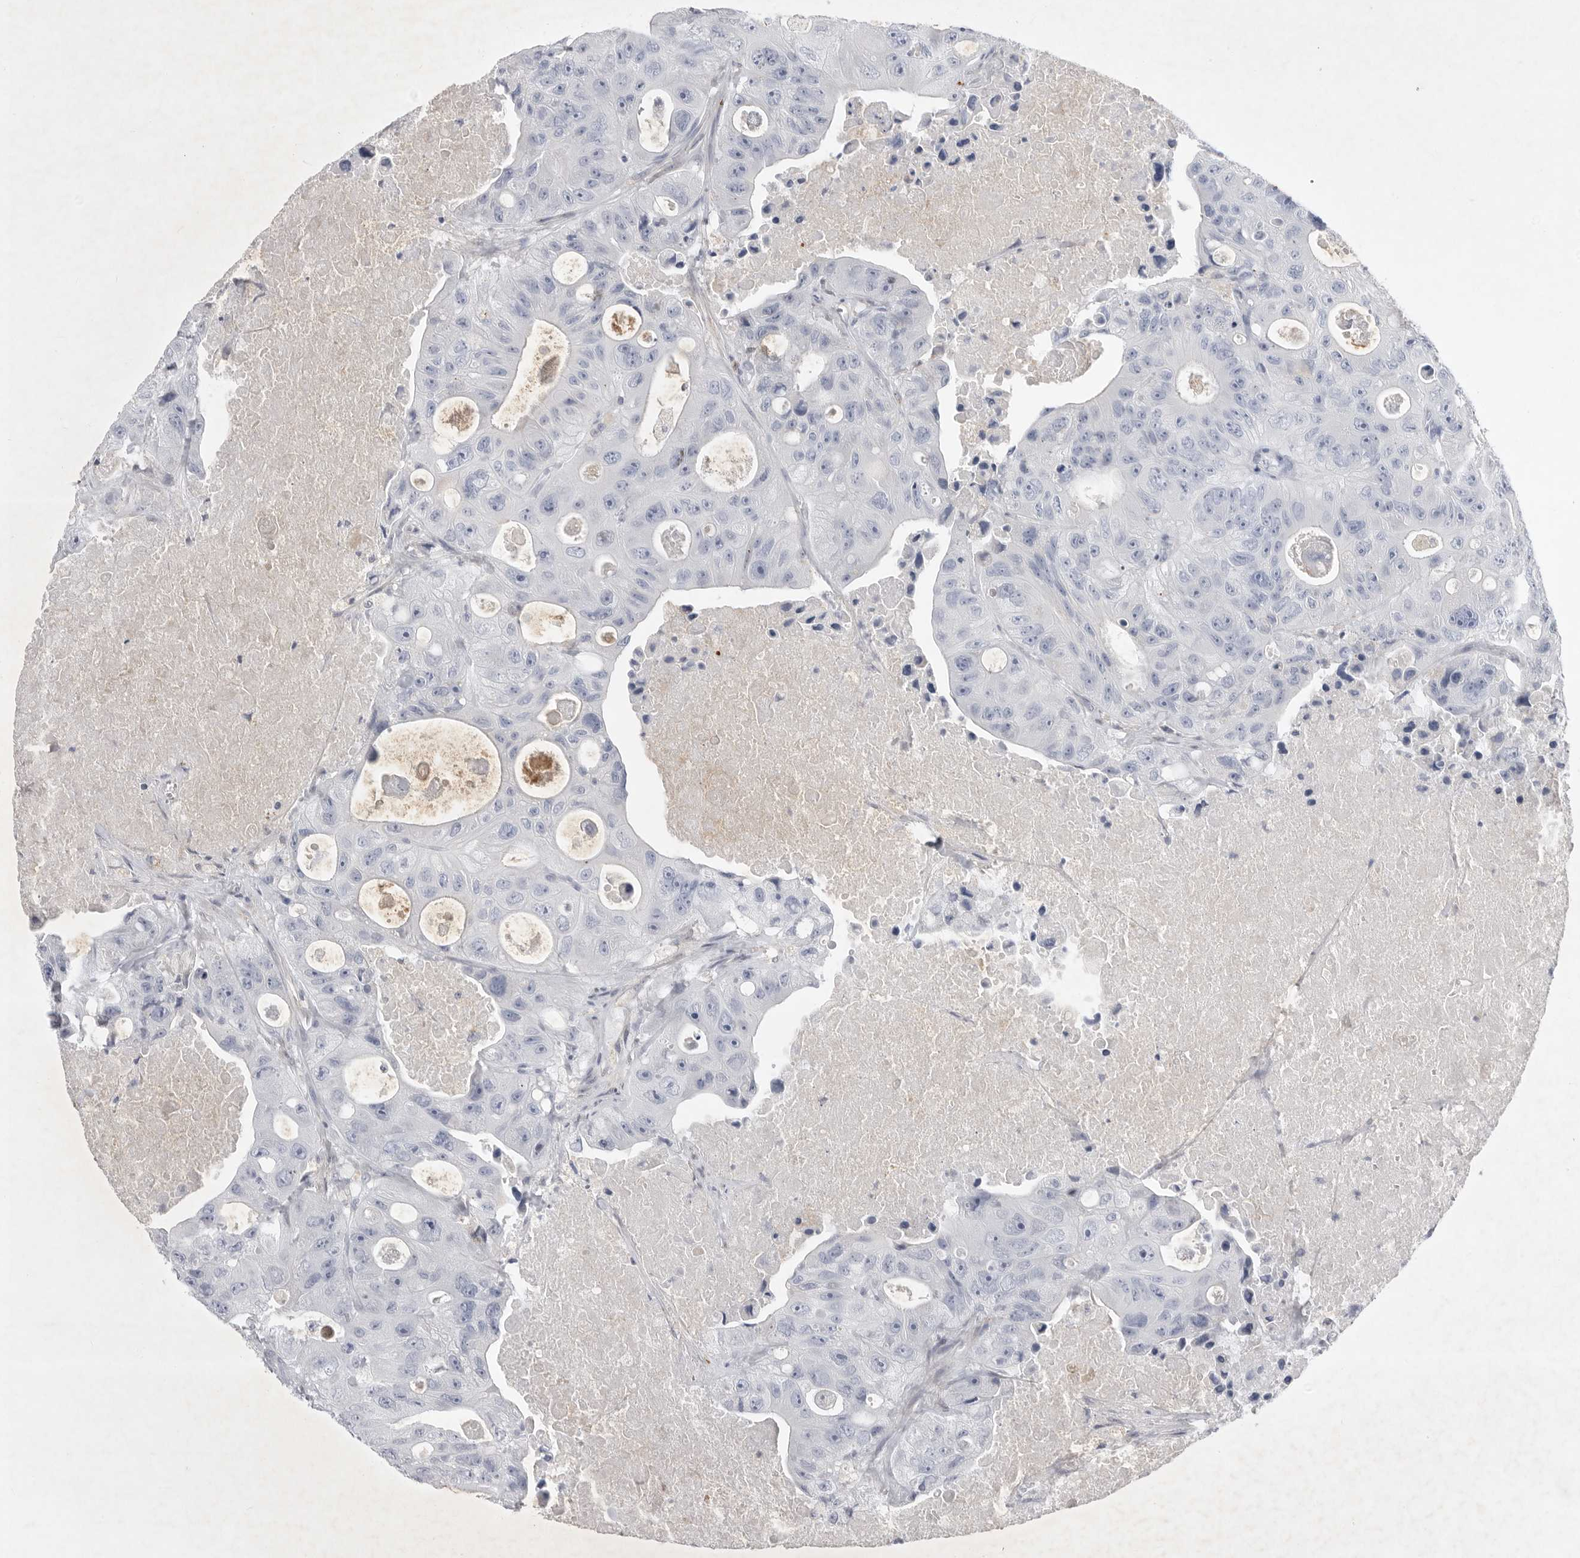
{"staining": {"intensity": "negative", "quantity": "none", "location": "none"}, "tissue": "colorectal cancer", "cell_type": "Tumor cells", "image_type": "cancer", "snomed": [{"axis": "morphology", "description": "Adenocarcinoma, NOS"}, {"axis": "topography", "description": "Colon"}], "caption": "An image of adenocarcinoma (colorectal) stained for a protein displays no brown staining in tumor cells.", "gene": "SIGLEC10", "patient": {"sex": "female", "age": 46}}